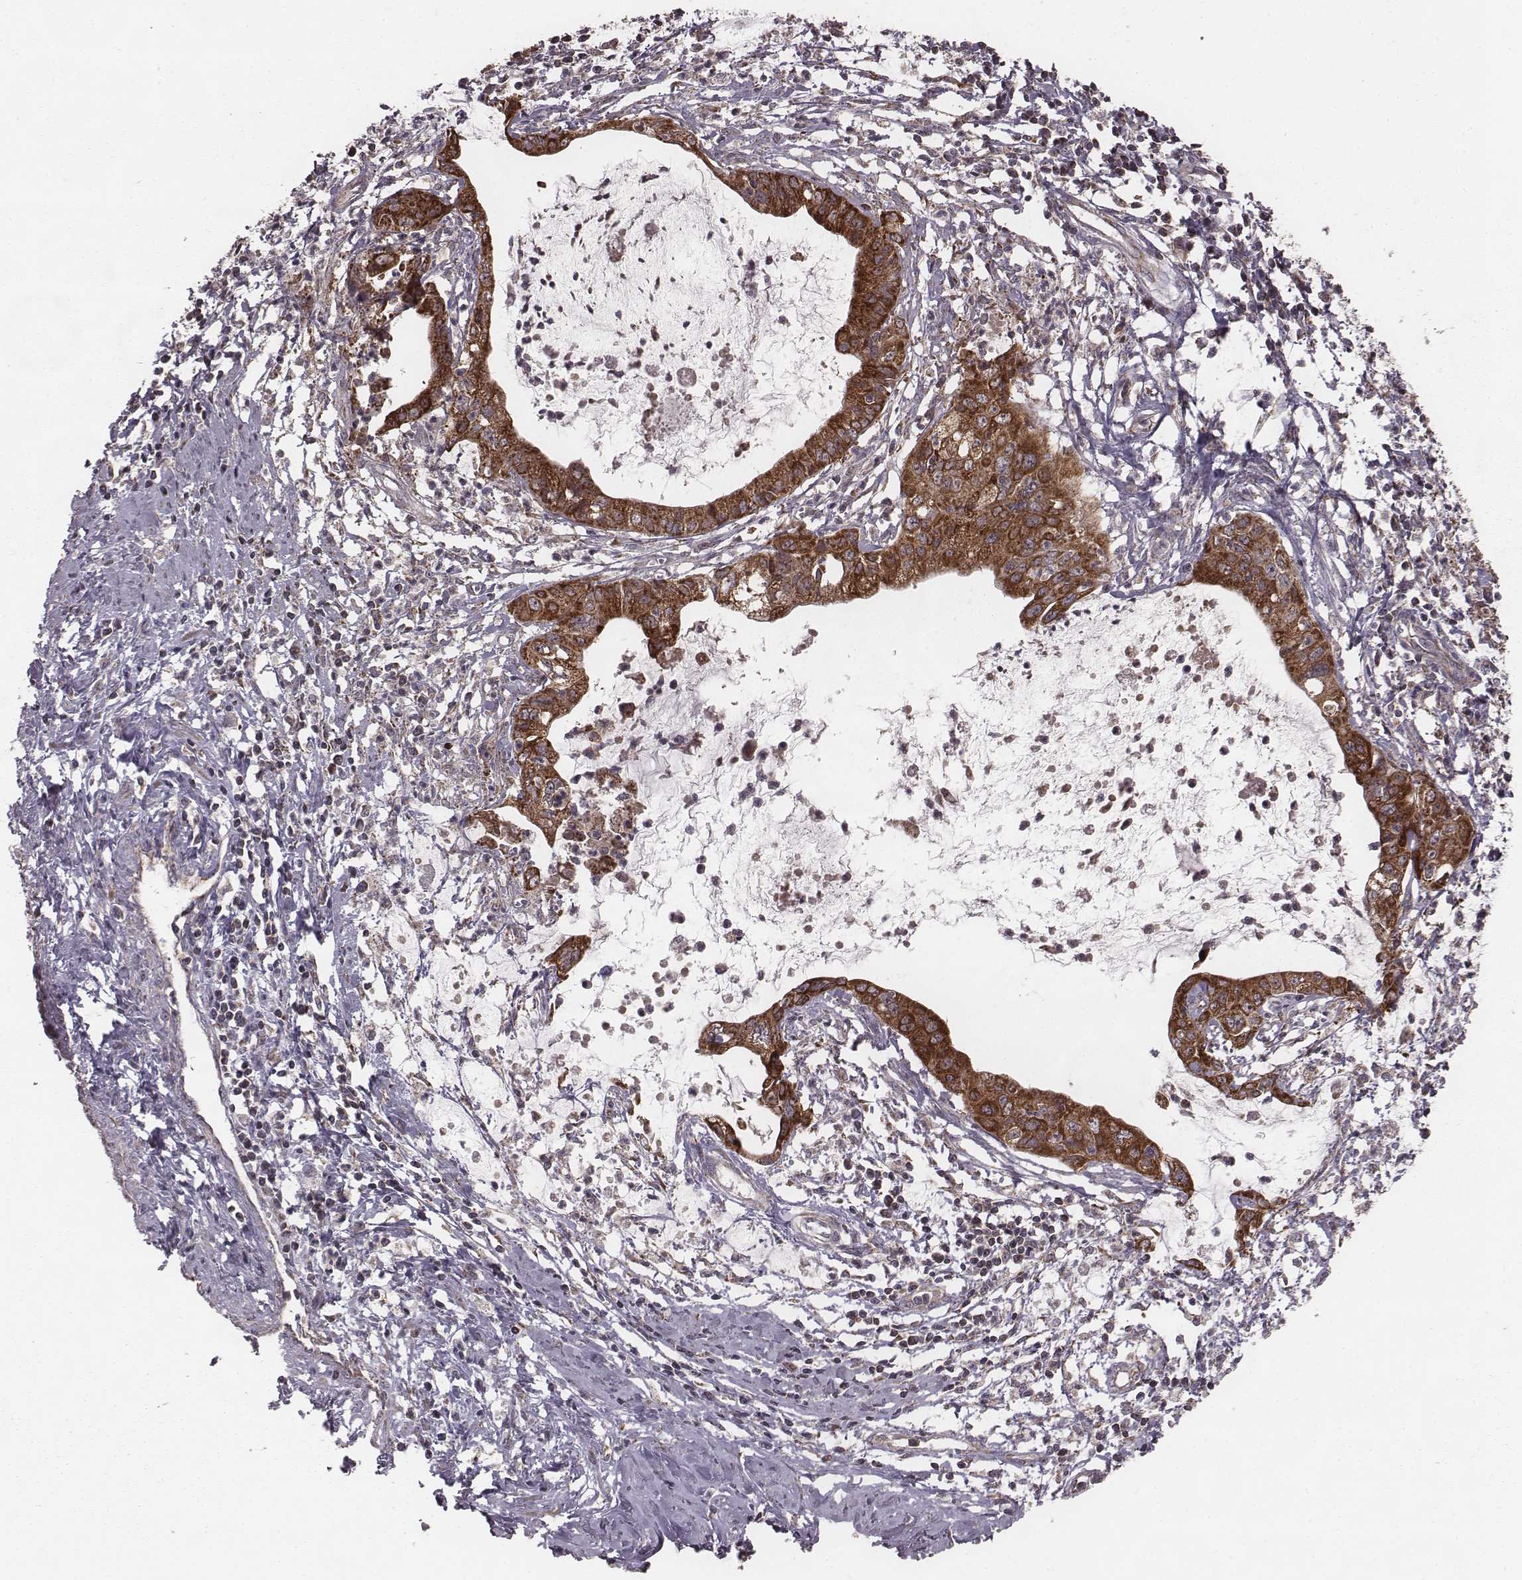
{"staining": {"intensity": "strong", "quantity": ">75%", "location": "cytoplasmic/membranous"}, "tissue": "cervical cancer", "cell_type": "Tumor cells", "image_type": "cancer", "snomed": [{"axis": "morphology", "description": "Normal tissue, NOS"}, {"axis": "morphology", "description": "Adenocarcinoma, NOS"}, {"axis": "topography", "description": "Cervix"}], "caption": "Cervical cancer (adenocarcinoma) stained for a protein demonstrates strong cytoplasmic/membranous positivity in tumor cells.", "gene": "PDCD2L", "patient": {"sex": "female", "age": 38}}